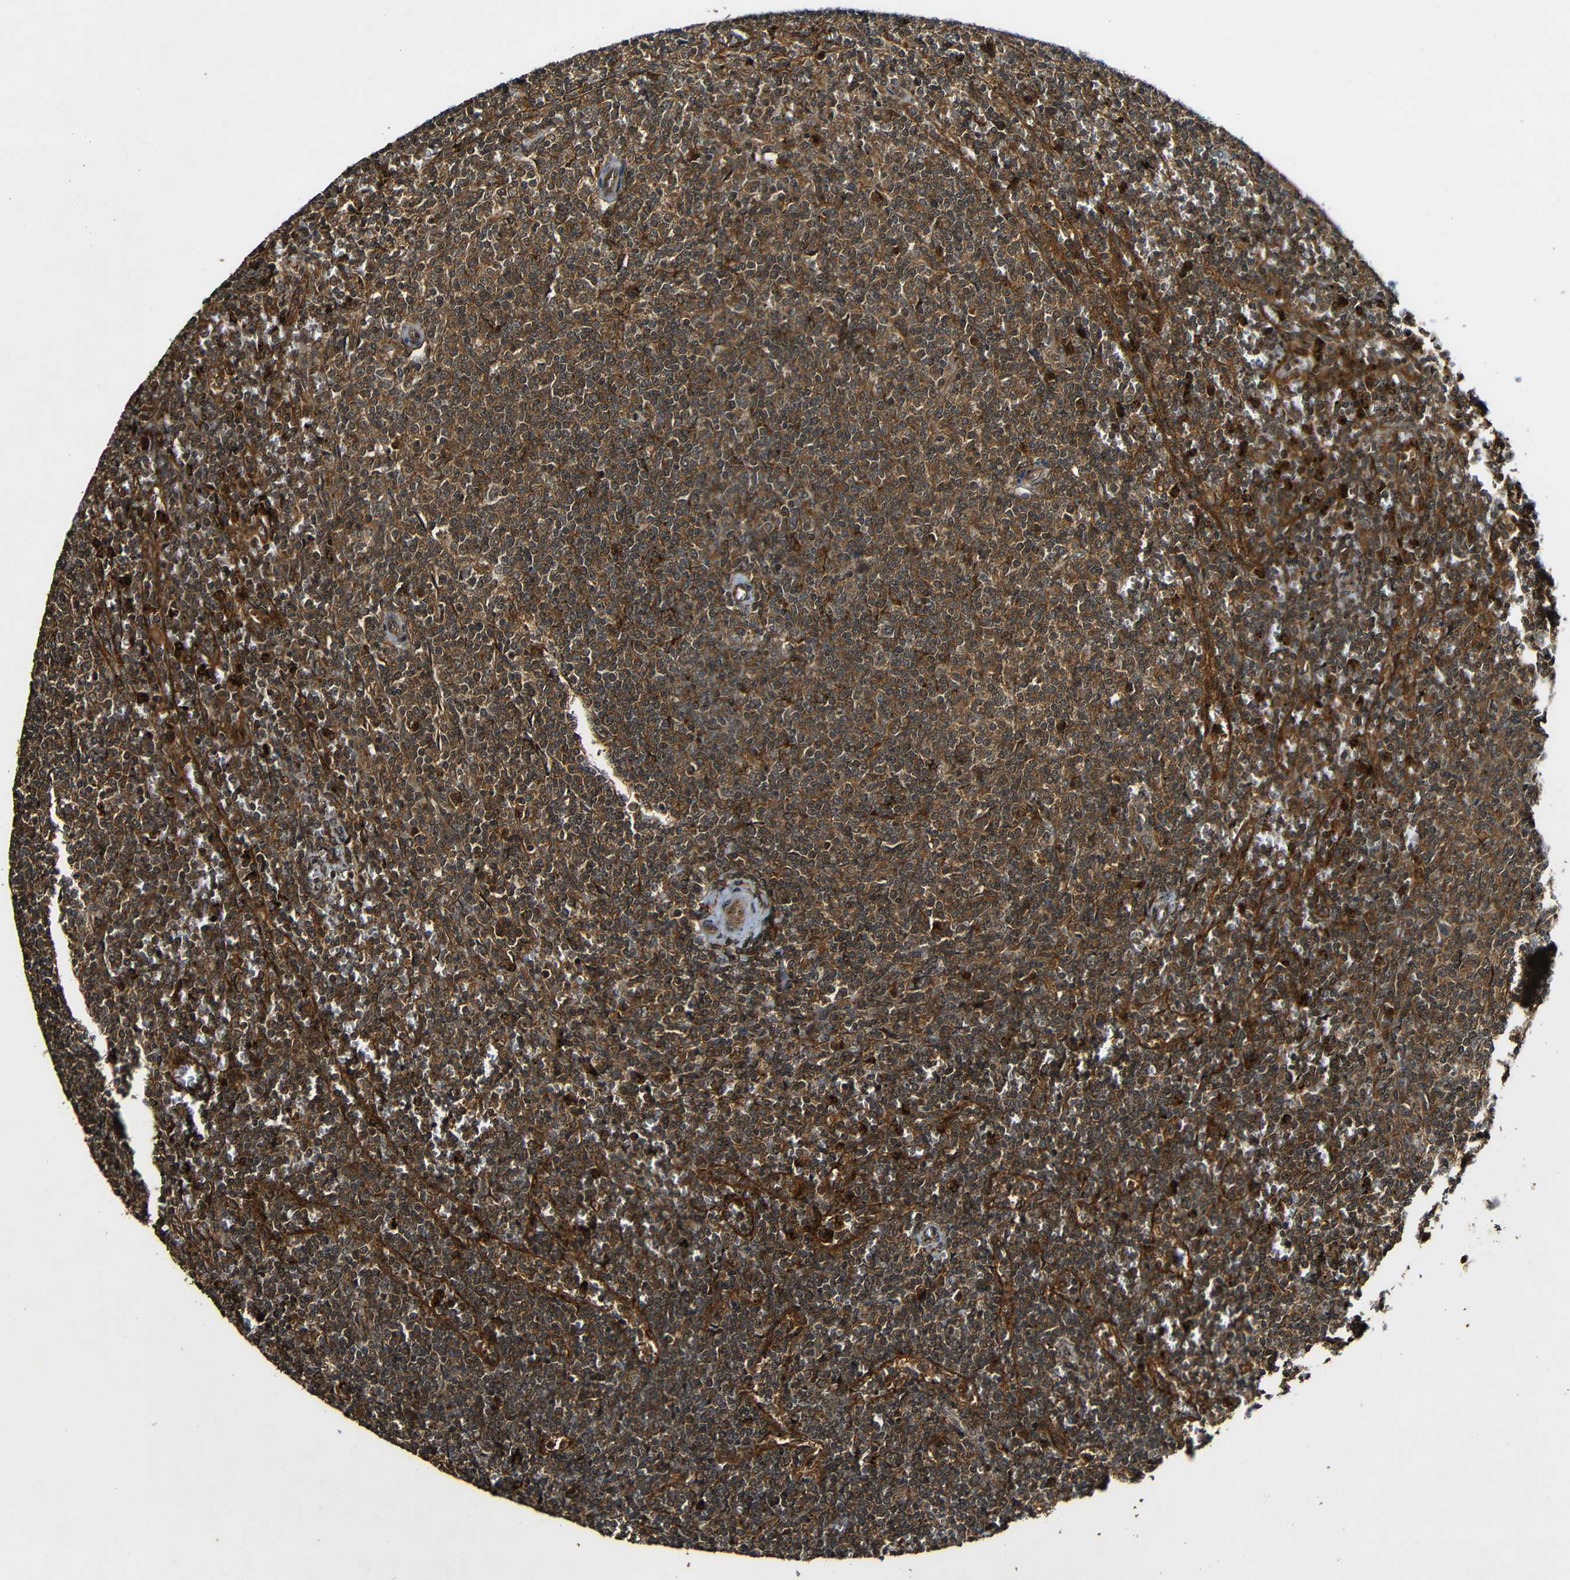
{"staining": {"intensity": "strong", "quantity": ">75%", "location": "cytoplasmic/membranous"}, "tissue": "lymphoma", "cell_type": "Tumor cells", "image_type": "cancer", "snomed": [{"axis": "morphology", "description": "Malignant lymphoma, non-Hodgkin's type, Low grade"}, {"axis": "topography", "description": "Spleen"}], "caption": "Tumor cells demonstrate high levels of strong cytoplasmic/membranous staining in approximately >75% of cells in human lymphoma. (Stains: DAB in brown, nuclei in blue, Microscopy: brightfield microscopy at high magnification).", "gene": "CASP8", "patient": {"sex": "female", "age": 50}}